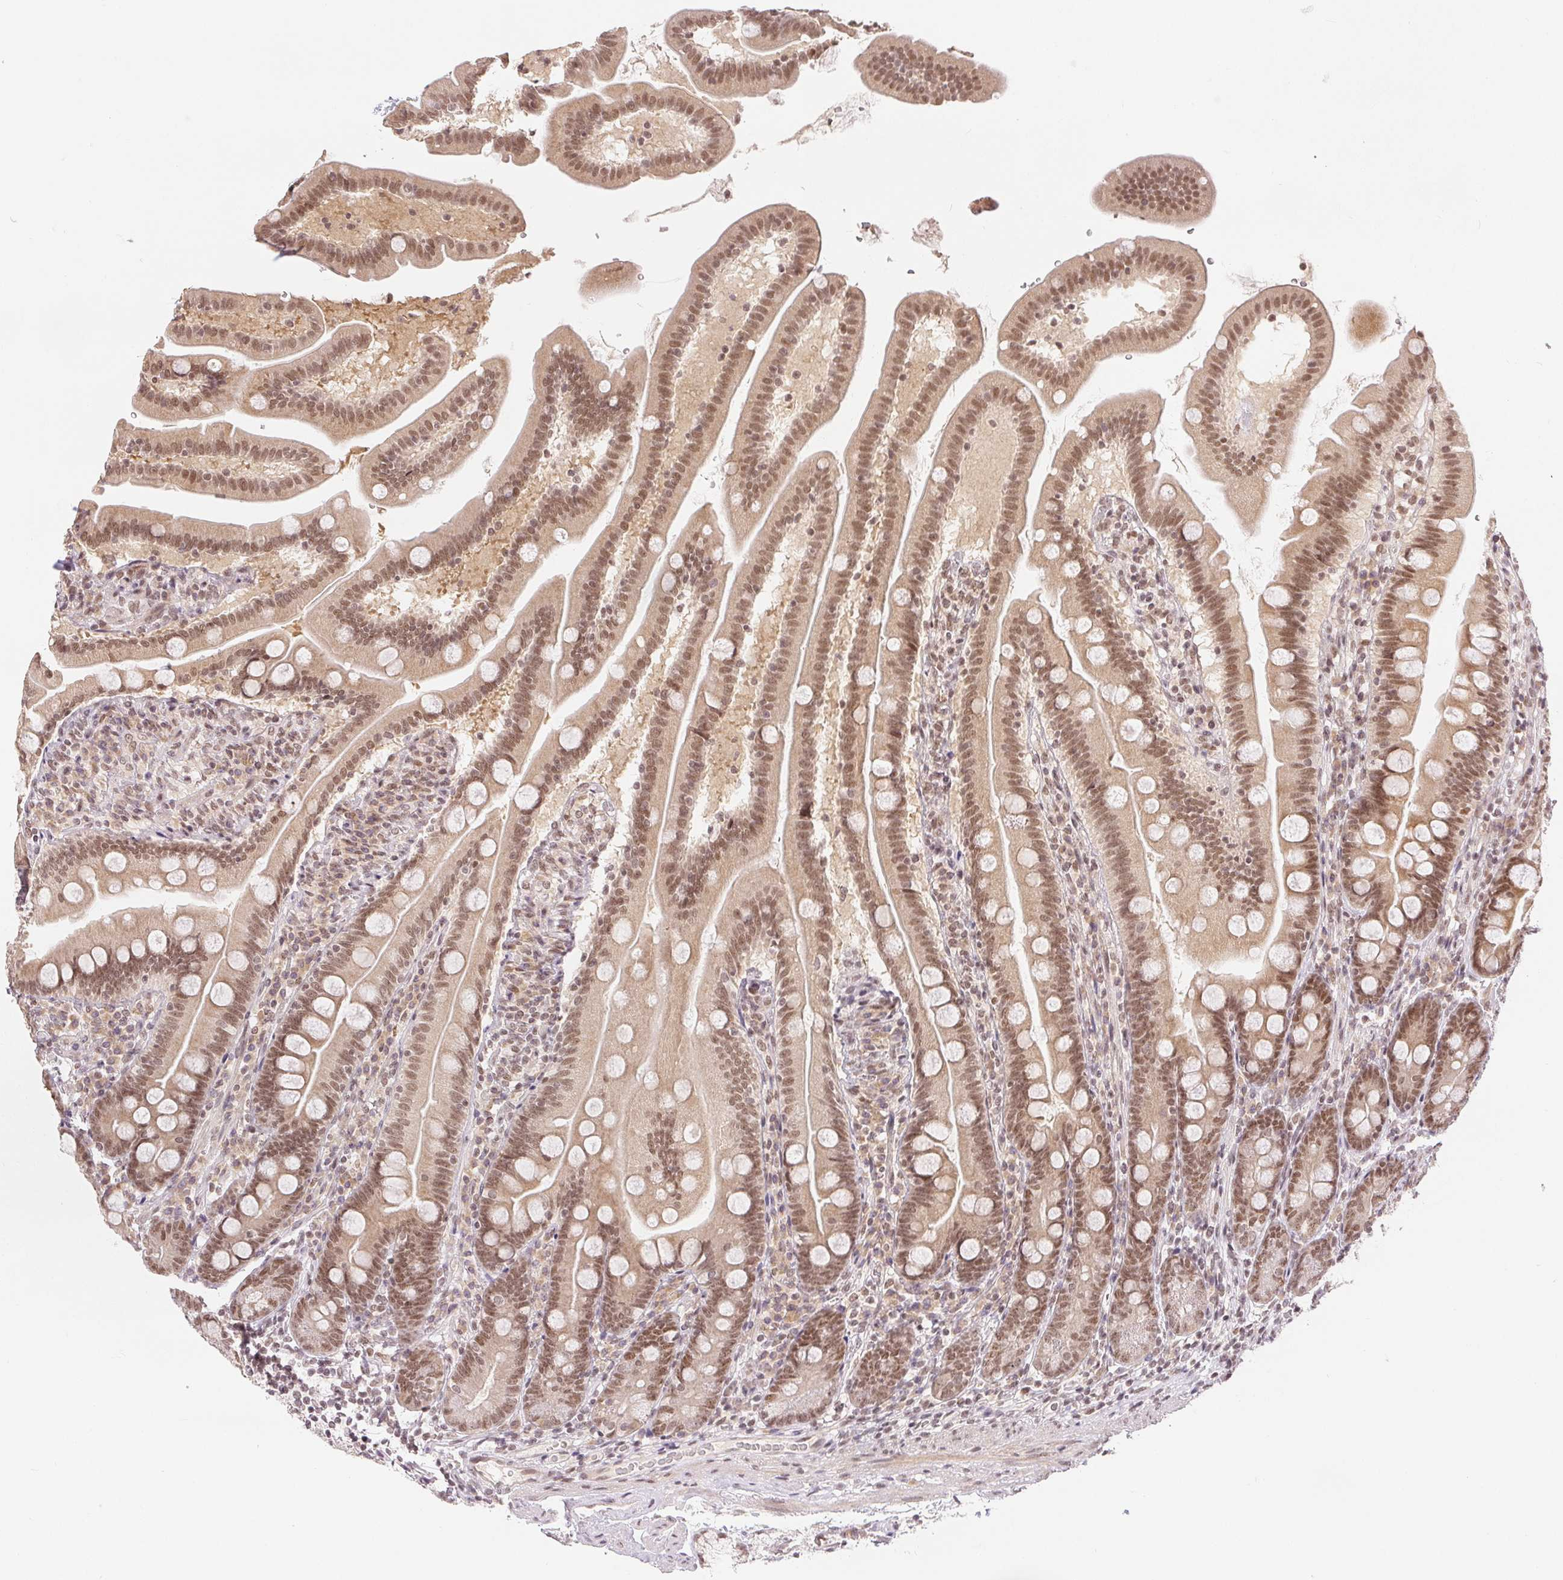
{"staining": {"intensity": "moderate", "quantity": ">75%", "location": "nuclear"}, "tissue": "duodenum", "cell_type": "Glandular cells", "image_type": "normal", "snomed": [{"axis": "morphology", "description": "Normal tissue, NOS"}, {"axis": "topography", "description": "Duodenum"}], "caption": "The image demonstrates staining of normal duodenum, revealing moderate nuclear protein positivity (brown color) within glandular cells.", "gene": "DEK", "patient": {"sex": "female", "age": 67}}